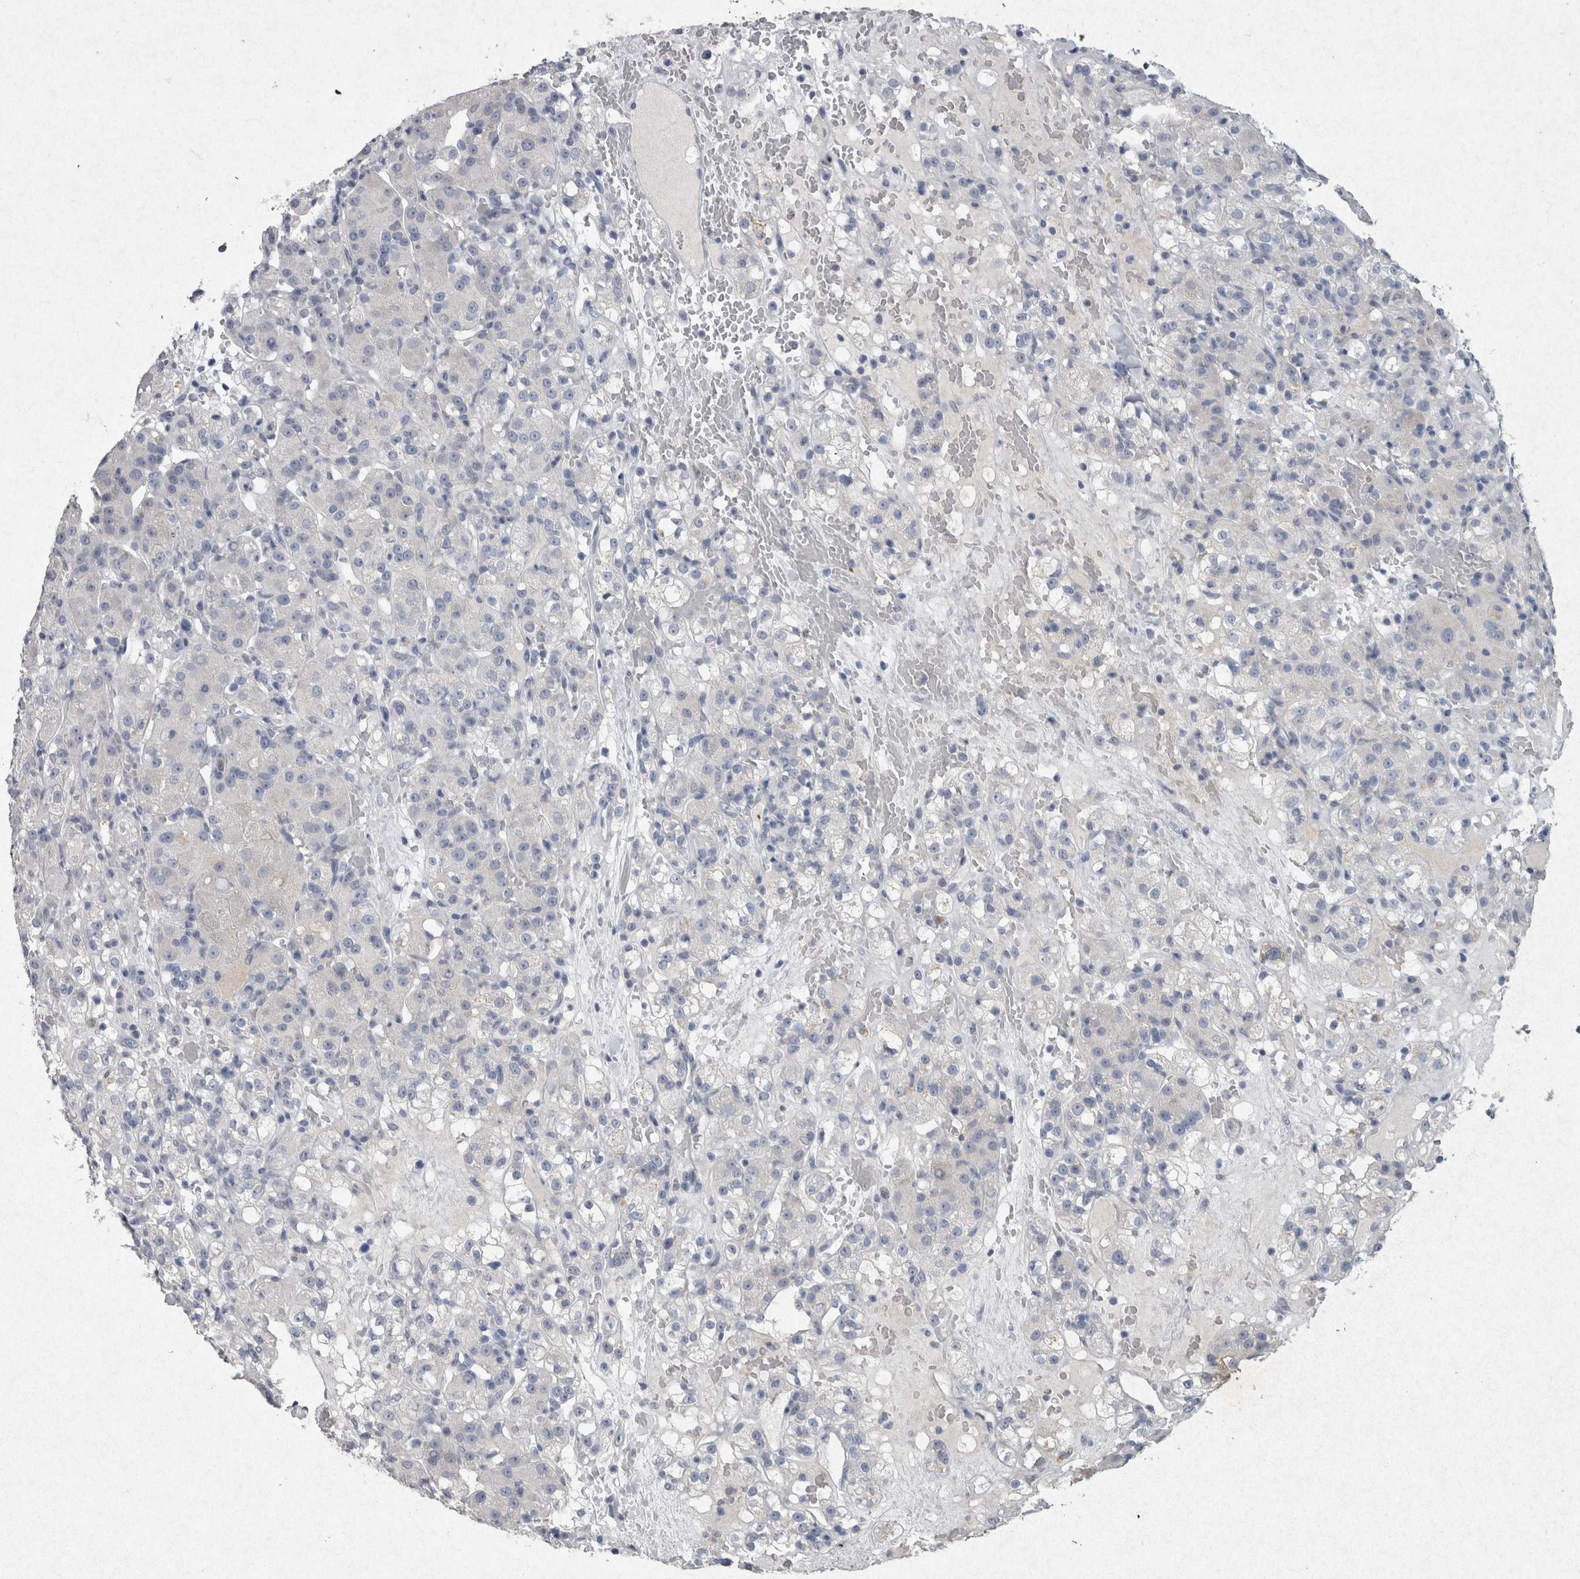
{"staining": {"intensity": "negative", "quantity": "none", "location": "none"}, "tissue": "renal cancer", "cell_type": "Tumor cells", "image_type": "cancer", "snomed": [{"axis": "morphology", "description": "Normal tissue, NOS"}, {"axis": "morphology", "description": "Adenocarcinoma, NOS"}, {"axis": "topography", "description": "Kidney"}], "caption": "Immunohistochemical staining of renal cancer (adenocarcinoma) shows no significant positivity in tumor cells. The staining is performed using DAB (3,3'-diaminobenzidine) brown chromogen with nuclei counter-stained in using hematoxylin.", "gene": "PDX1", "patient": {"sex": "male", "age": 61}}